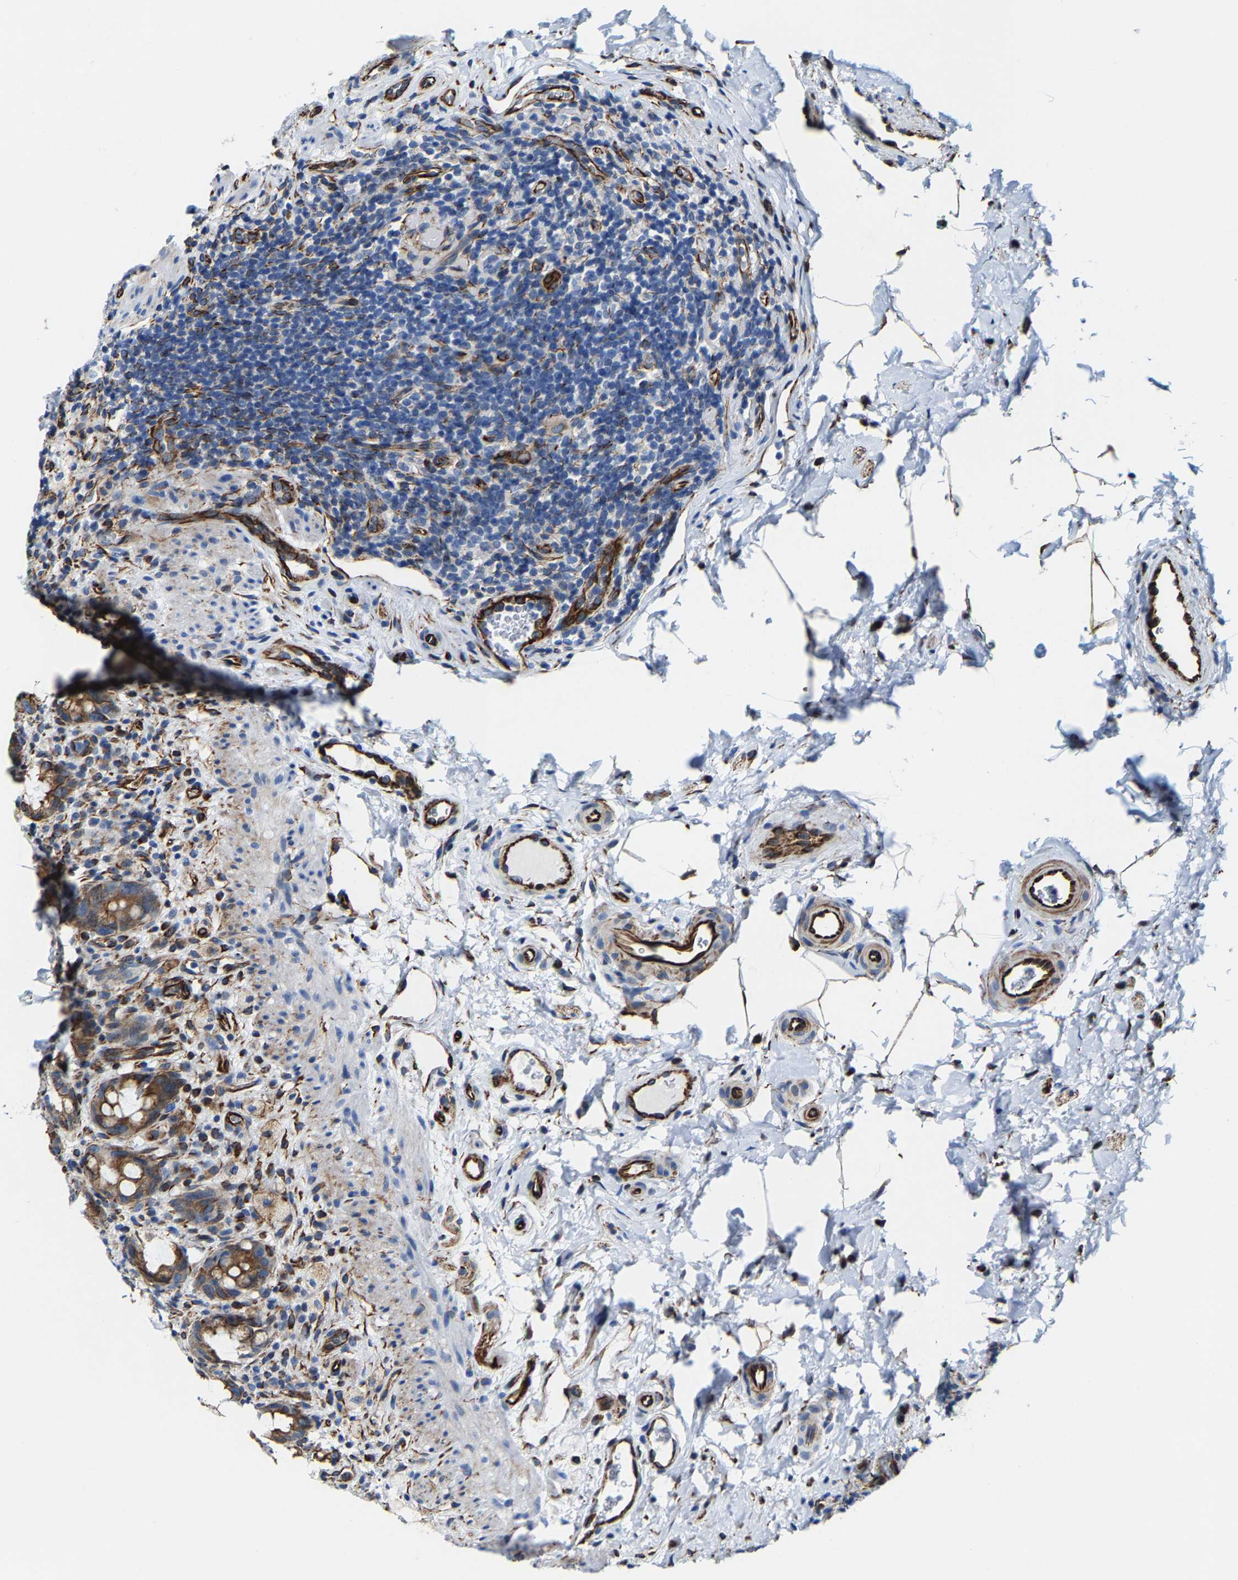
{"staining": {"intensity": "strong", "quantity": ">75%", "location": "cytoplasmic/membranous"}, "tissue": "rectum", "cell_type": "Glandular cells", "image_type": "normal", "snomed": [{"axis": "morphology", "description": "Normal tissue, NOS"}, {"axis": "topography", "description": "Rectum"}], "caption": "Immunohistochemical staining of benign human rectum reveals high levels of strong cytoplasmic/membranous staining in approximately >75% of glandular cells. Using DAB (3,3'-diaminobenzidine) (brown) and hematoxylin (blue) stains, captured at high magnification using brightfield microscopy.", "gene": "MMEL1", "patient": {"sex": "male", "age": 44}}